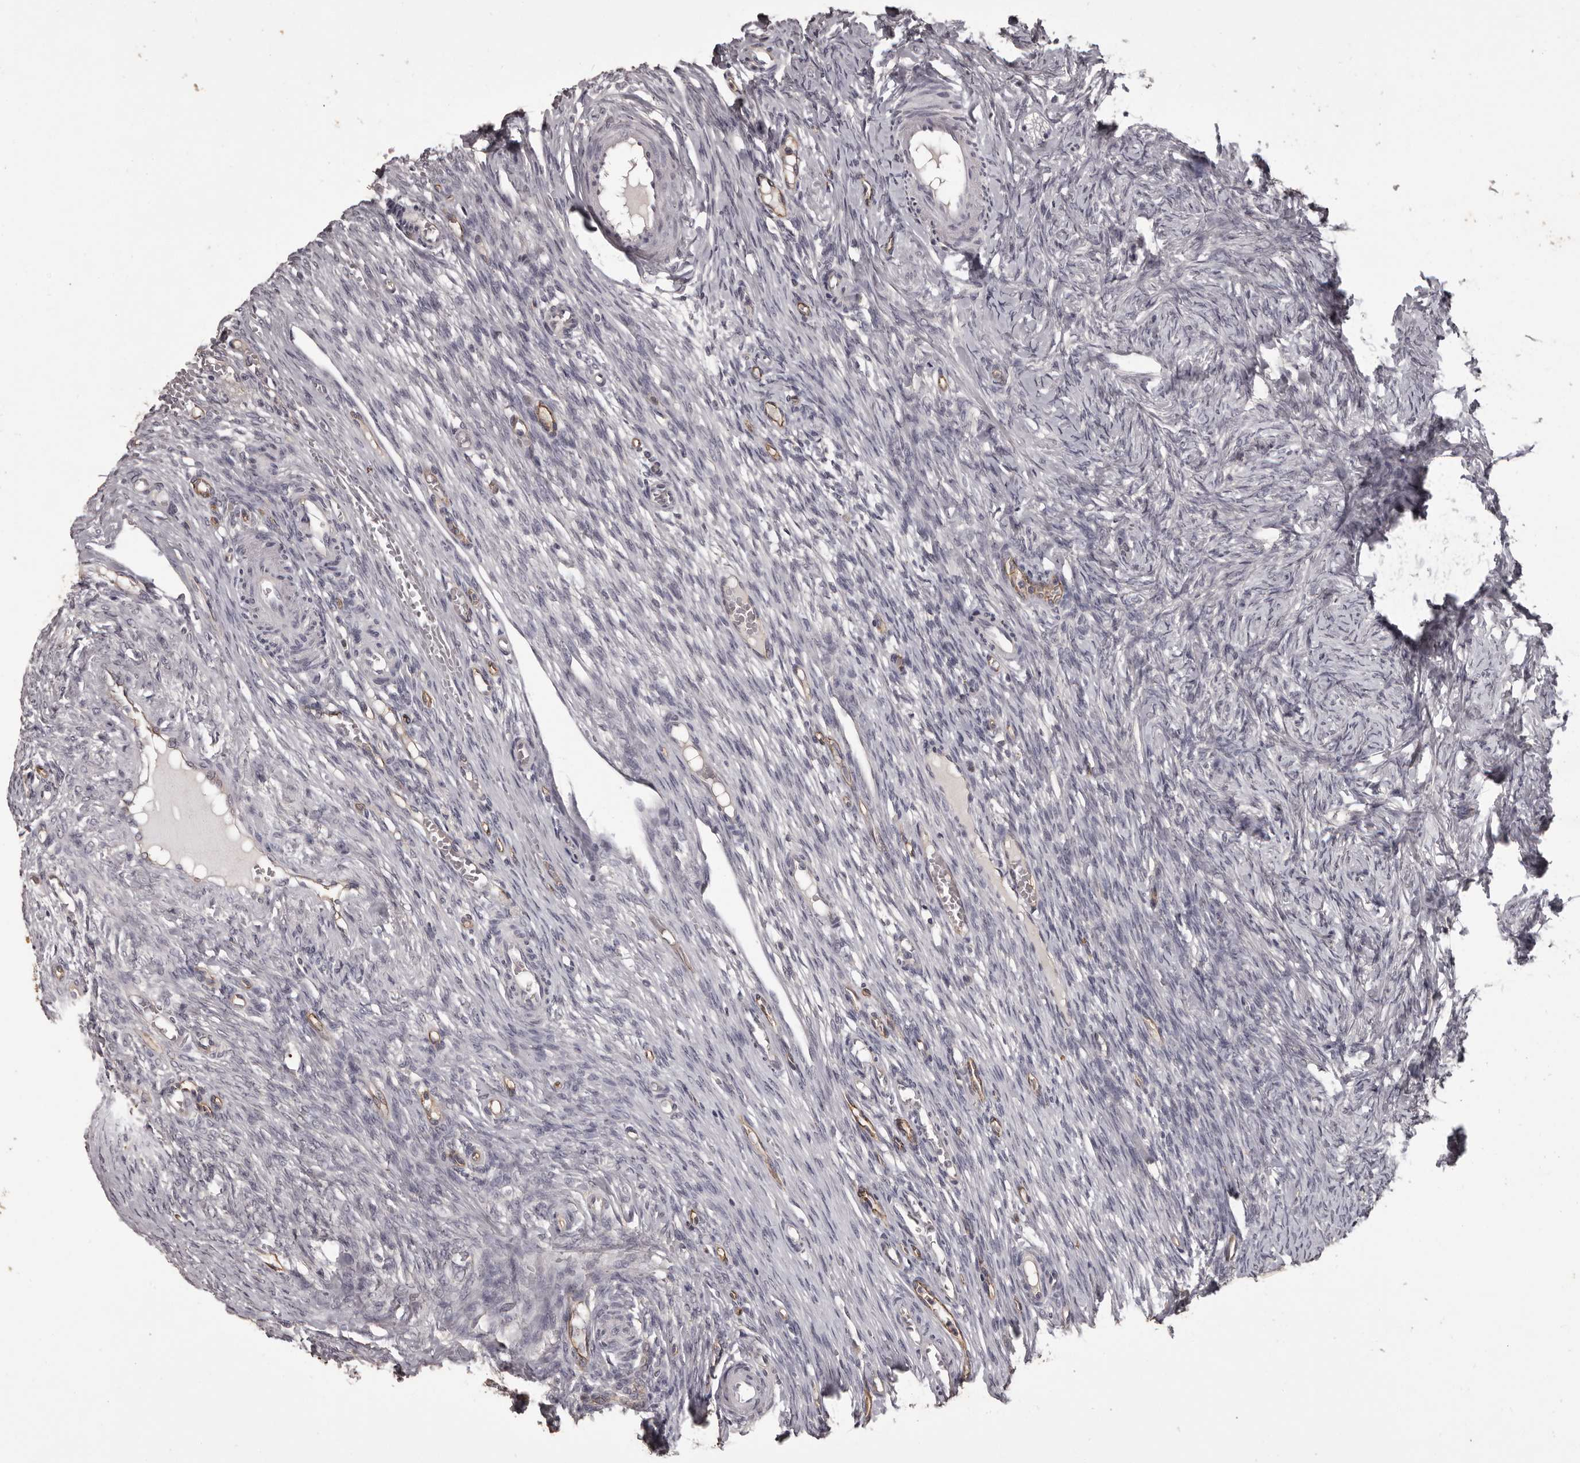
{"staining": {"intensity": "negative", "quantity": "none", "location": "none"}, "tissue": "ovary", "cell_type": "Ovarian stroma cells", "image_type": "normal", "snomed": [{"axis": "morphology", "description": "Adenocarcinoma, NOS"}, {"axis": "topography", "description": "Endometrium"}], "caption": "Immunohistochemistry (IHC) histopathology image of benign ovary: ovary stained with DAB exhibits no significant protein staining in ovarian stroma cells.", "gene": "GPR78", "patient": {"sex": "female", "age": 32}}